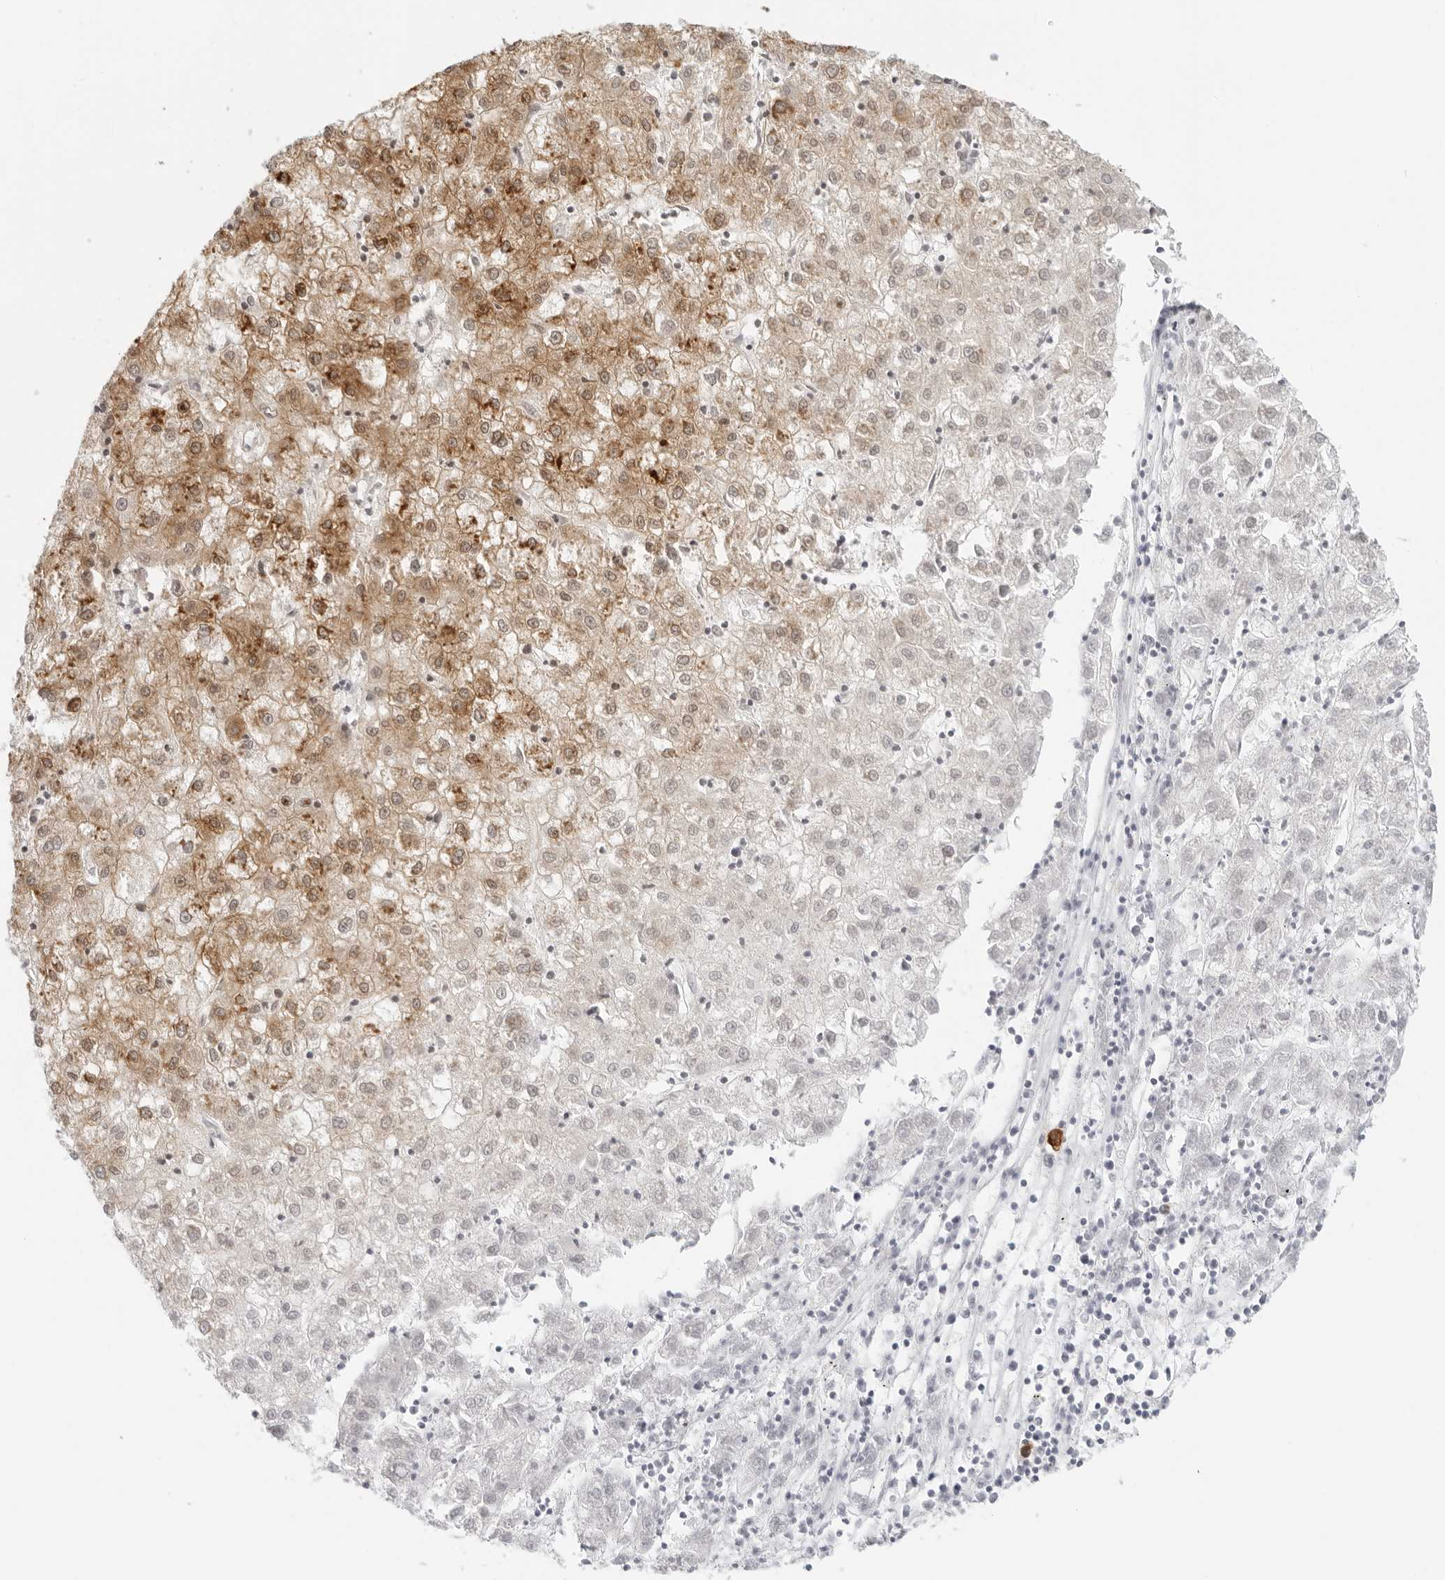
{"staining": {"intensity": "moderate", "quantity": "25%-75%", "location": "cytoplasmic/membranous"}, "tissue": "liver cancer", "cell_type": "Tumor cells", "image_type": "cancer", "snomed": [{"axis": "morphology", "description": "Carcinoma, Hepatocellular, NOS"}, {"axis": "topography", "description": "Liver"}], "caption": "High-power microscopy captured an immunohistochemistry (IHC) histopathology image of liver cancer, revealing moderate cytoplasmic/membranous expression in approximately 25%-75% of tumor cells. The protein is shown in brown color, while the nuclei are stained blue.", "gene": "EIF4G1", "patient": {"sex": "male", "age": 72}}